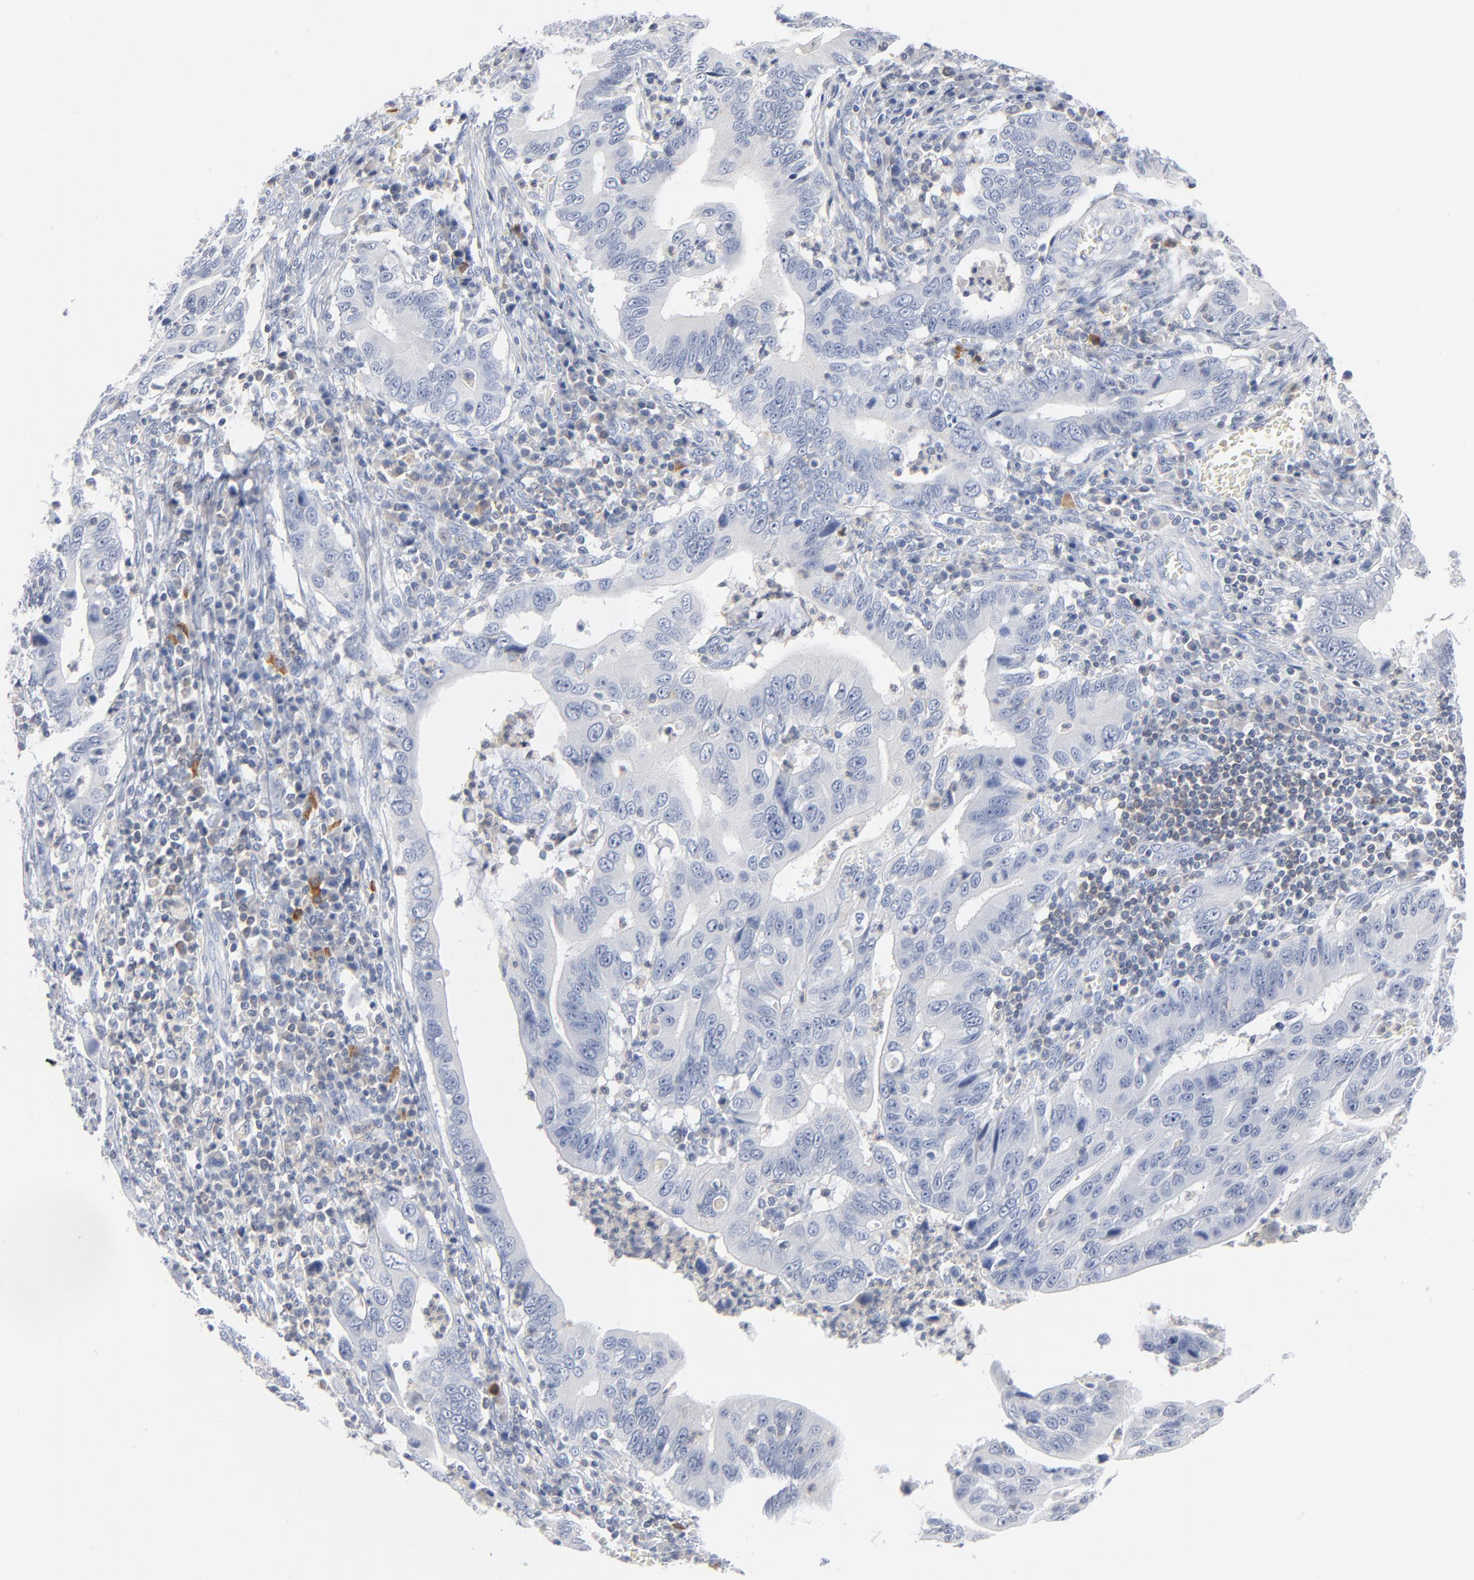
{"staining": {"intensity": "negative", "quantity": "none", "location": "none"}, "tissue": "stomach cancer", "cell_type": "Tumor cells", "image_type": "cancer", "snomed": [{"axis": "morphology", "description": "Adenocarcinoma, NOS"}, {"axis": "topography", "description": "Stomach, upper"}], "caption": "Immunohistochemical staining of stomach cancer (adenocarcinoma) shows no significant expression in tumor cells.", "gene": "PTK2B", "patient": {"sex": "male", "age": 63}}